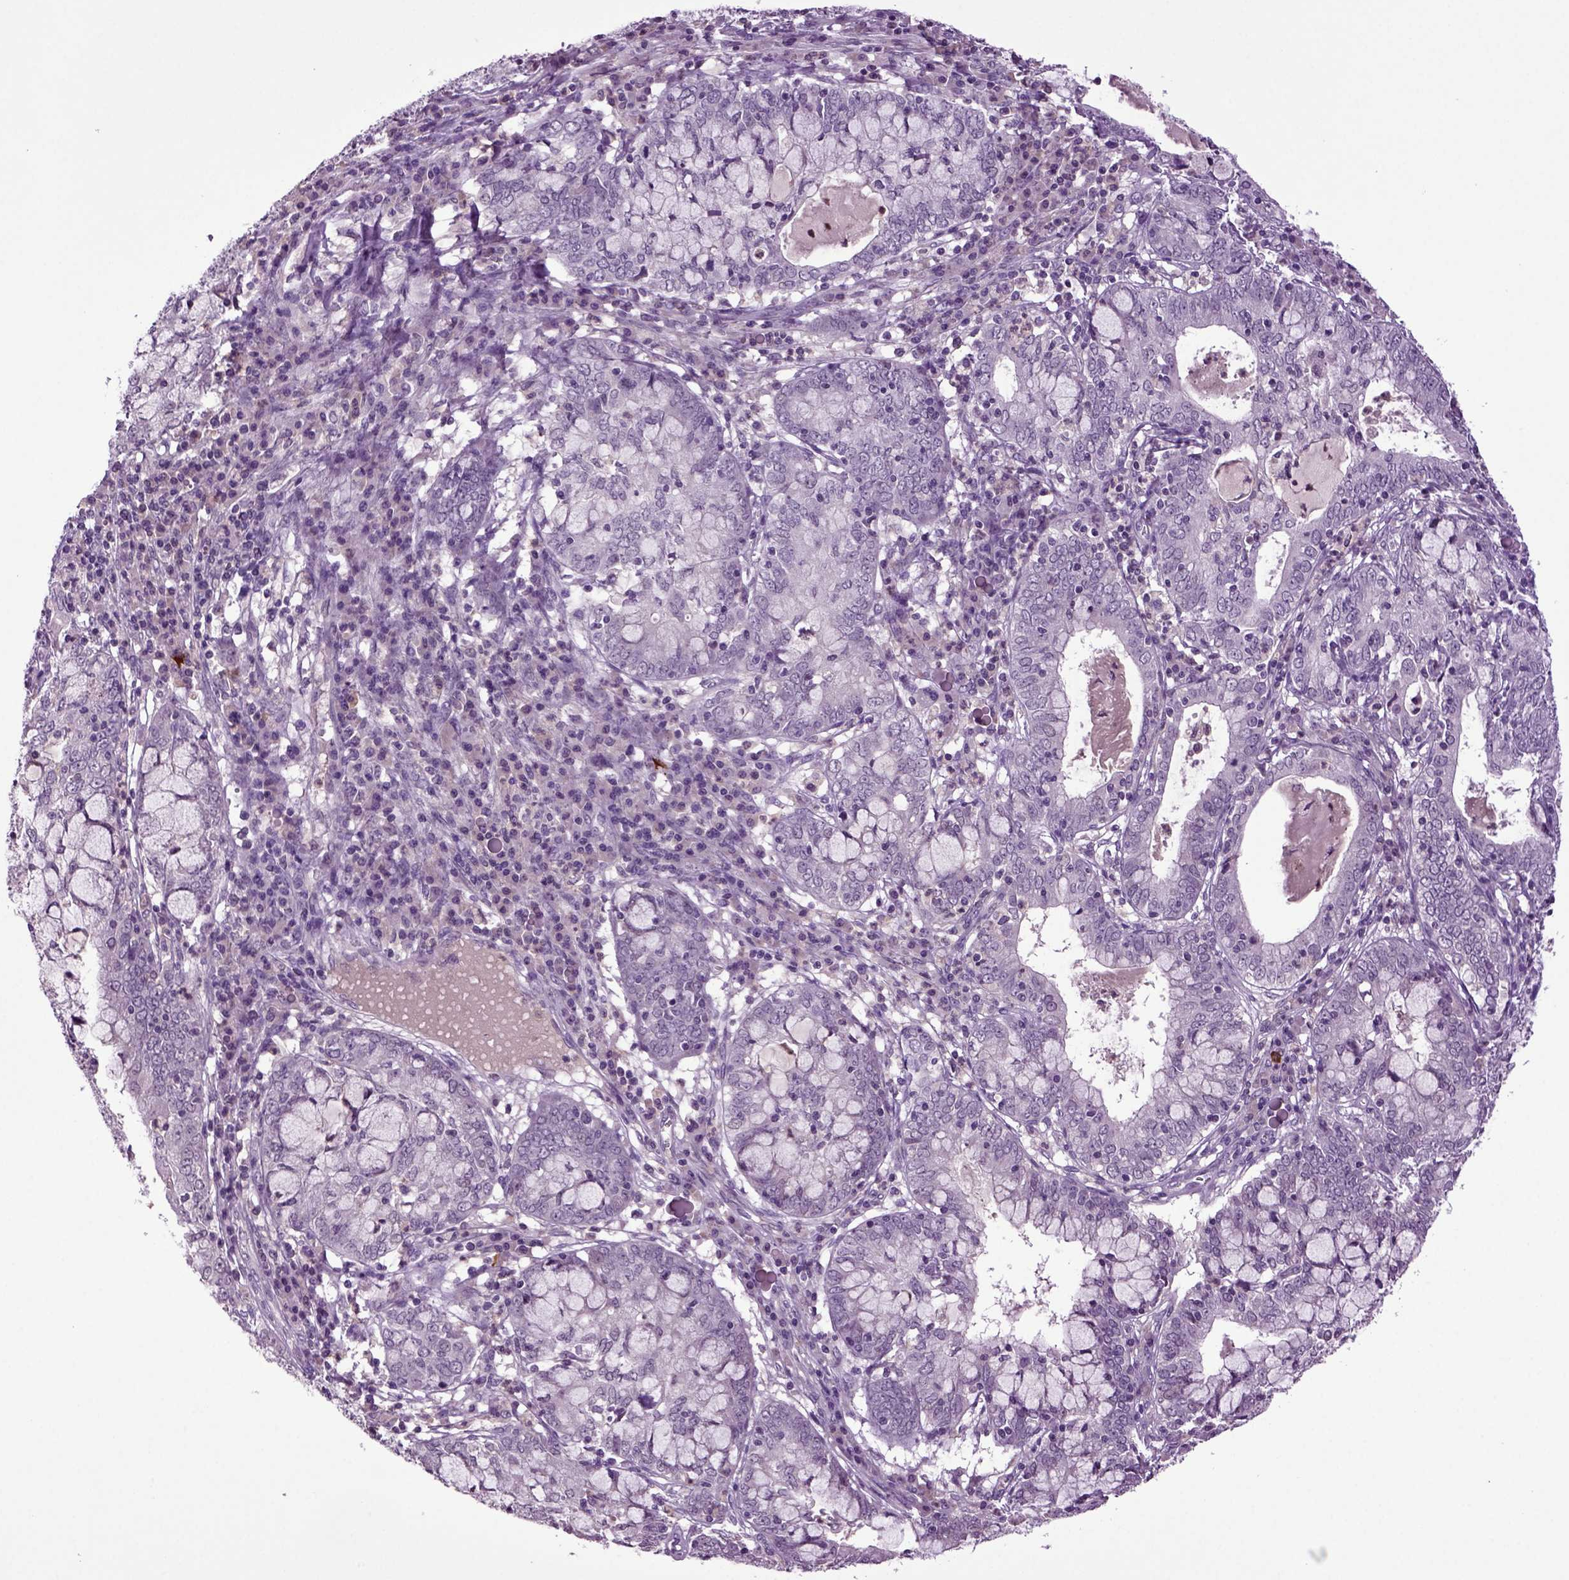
{"staining": {"intensity": "negative", "quantity": "none", "location": "none"}, "tissue": "cervical cancer", "cell_type": "Tumor cells", "image_type": "cancer", "snomed": [{"axis": "morphology", "description": "Adenocarcinoma, NOS"}, {"axis": "topography", "description": "Cervix"}], "caption": "This micrograph is of adenocarcinoma (cervical) stained with immunohistochemistry to label a protein in brown with the nuclei are counter-stained blue. There is no expression in tumor cells.", "gene": "FGF11", "patient": {"sex": "female", "age": 40}}